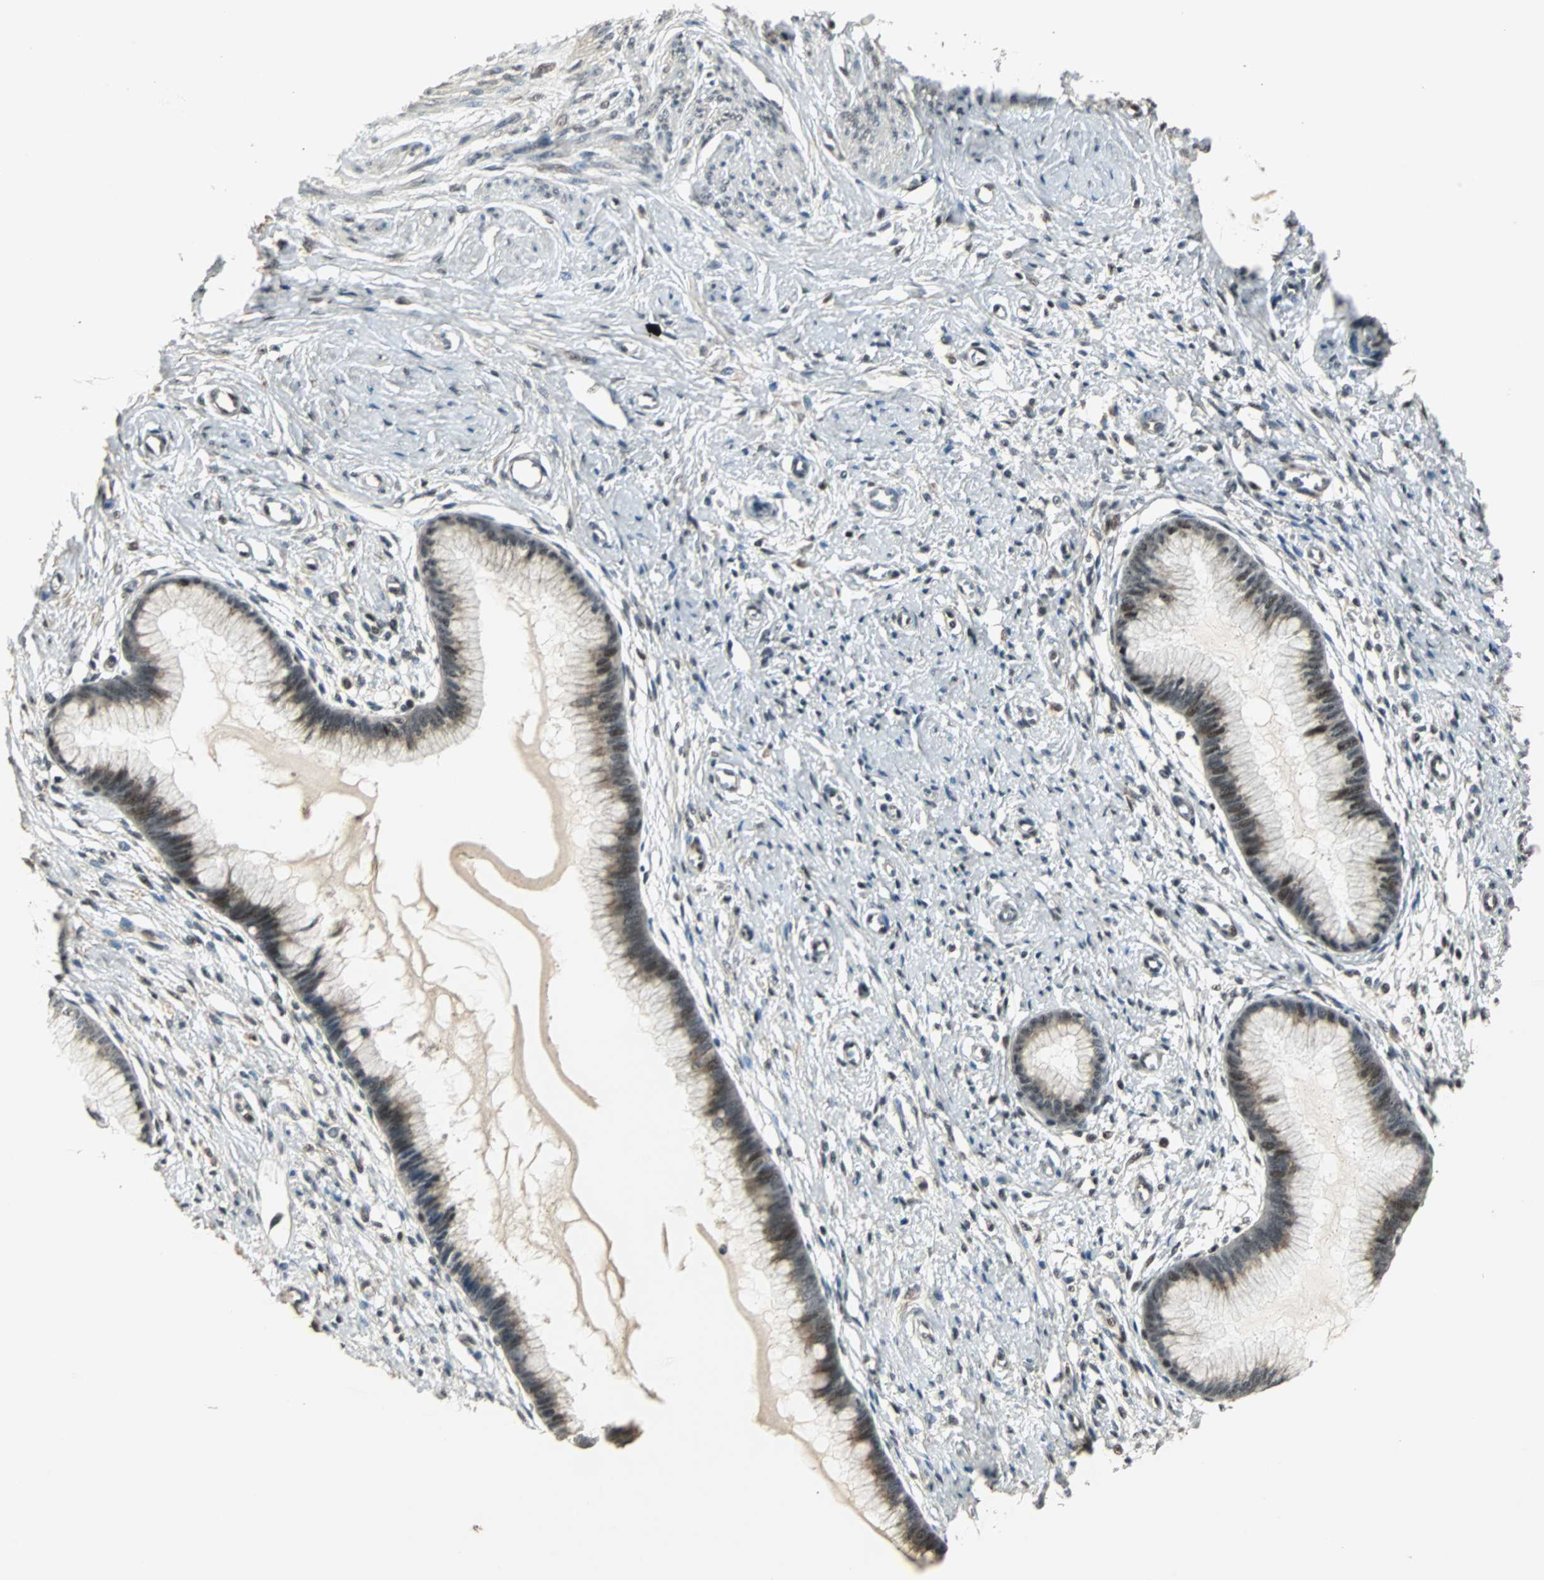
{"staining": {"intensity": "strong", "quantity": "25%-75%", "location": "nuclear"}, "tissue": "cervix", "cell_type": "Glandular cells", "image_type": "normal", "snomed": [{"axis": "morphology", "description": "Normal tissue, NOS"}, {"axis": "topography", "description": "Cervix"}], "caption": "Brown immunohistochemical staining in benign human cervix demonstrates strong nuclear positivity in about 25%-75% of glandular cells.", "gene": "MED4", "patient": {"sex": "female", "age": 55}}